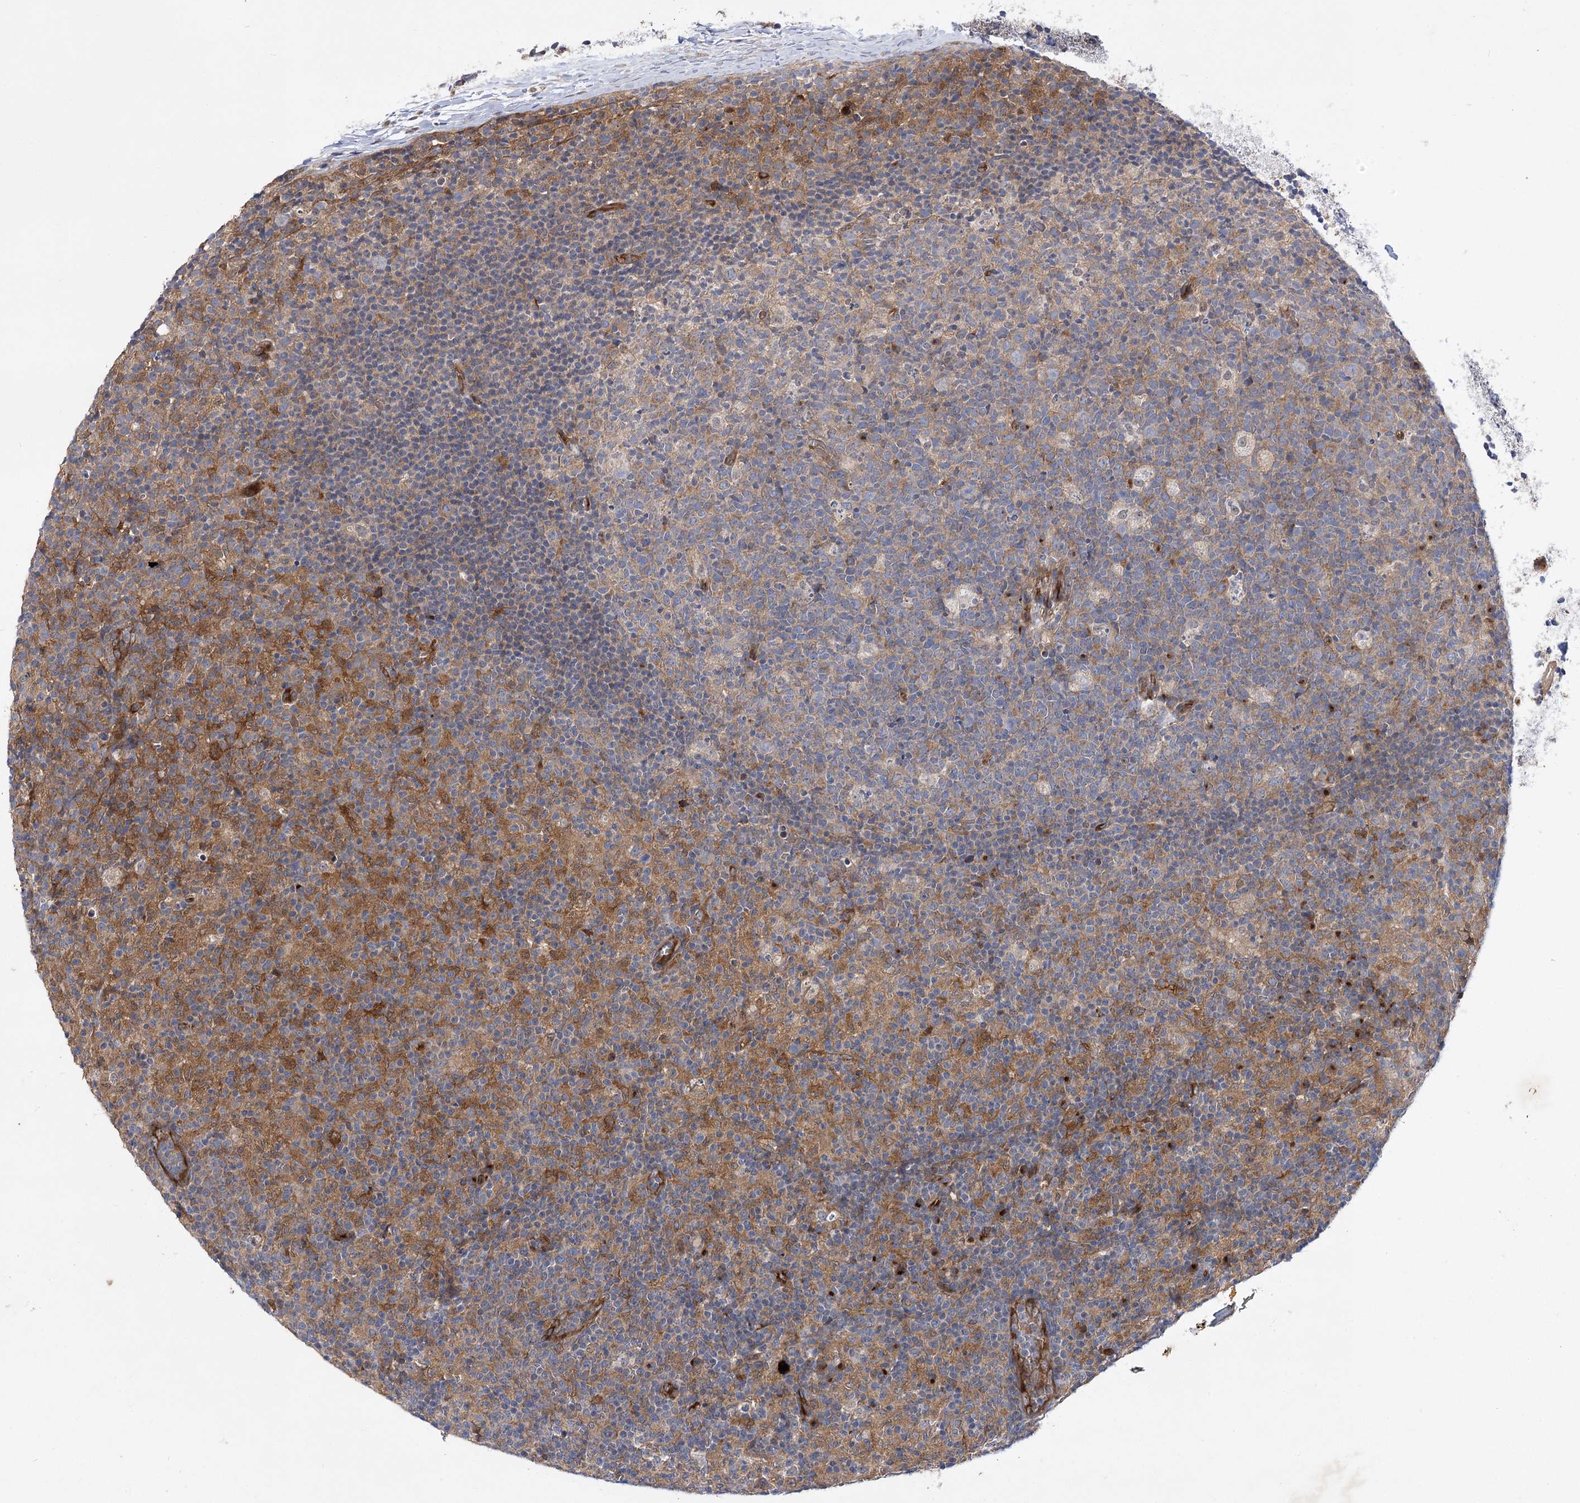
{"staining": {"intensity": "moderate", "quantity": "<25%", "location": "cytoplasmic/membranous"}, "tissue": "lymph node", "cell_type": "Germinal center cells", "image_type": "normal", "snomed": [{"axis": "morphology", "description": "Normal tissue, NOS"}, {"axis": "morphology", "description": "Inflammation, NOS"}, {"axis": "topography", "description": "Lymph node"}], "caption": "IHC of unremarkable lymph node demonstrates low levels of moderate cytoplasmic/membranous positivity in approximately <25% of germinal center cells.", "gene": "ARHGAP31", "patient": {"sex": "male", "age": 55}}